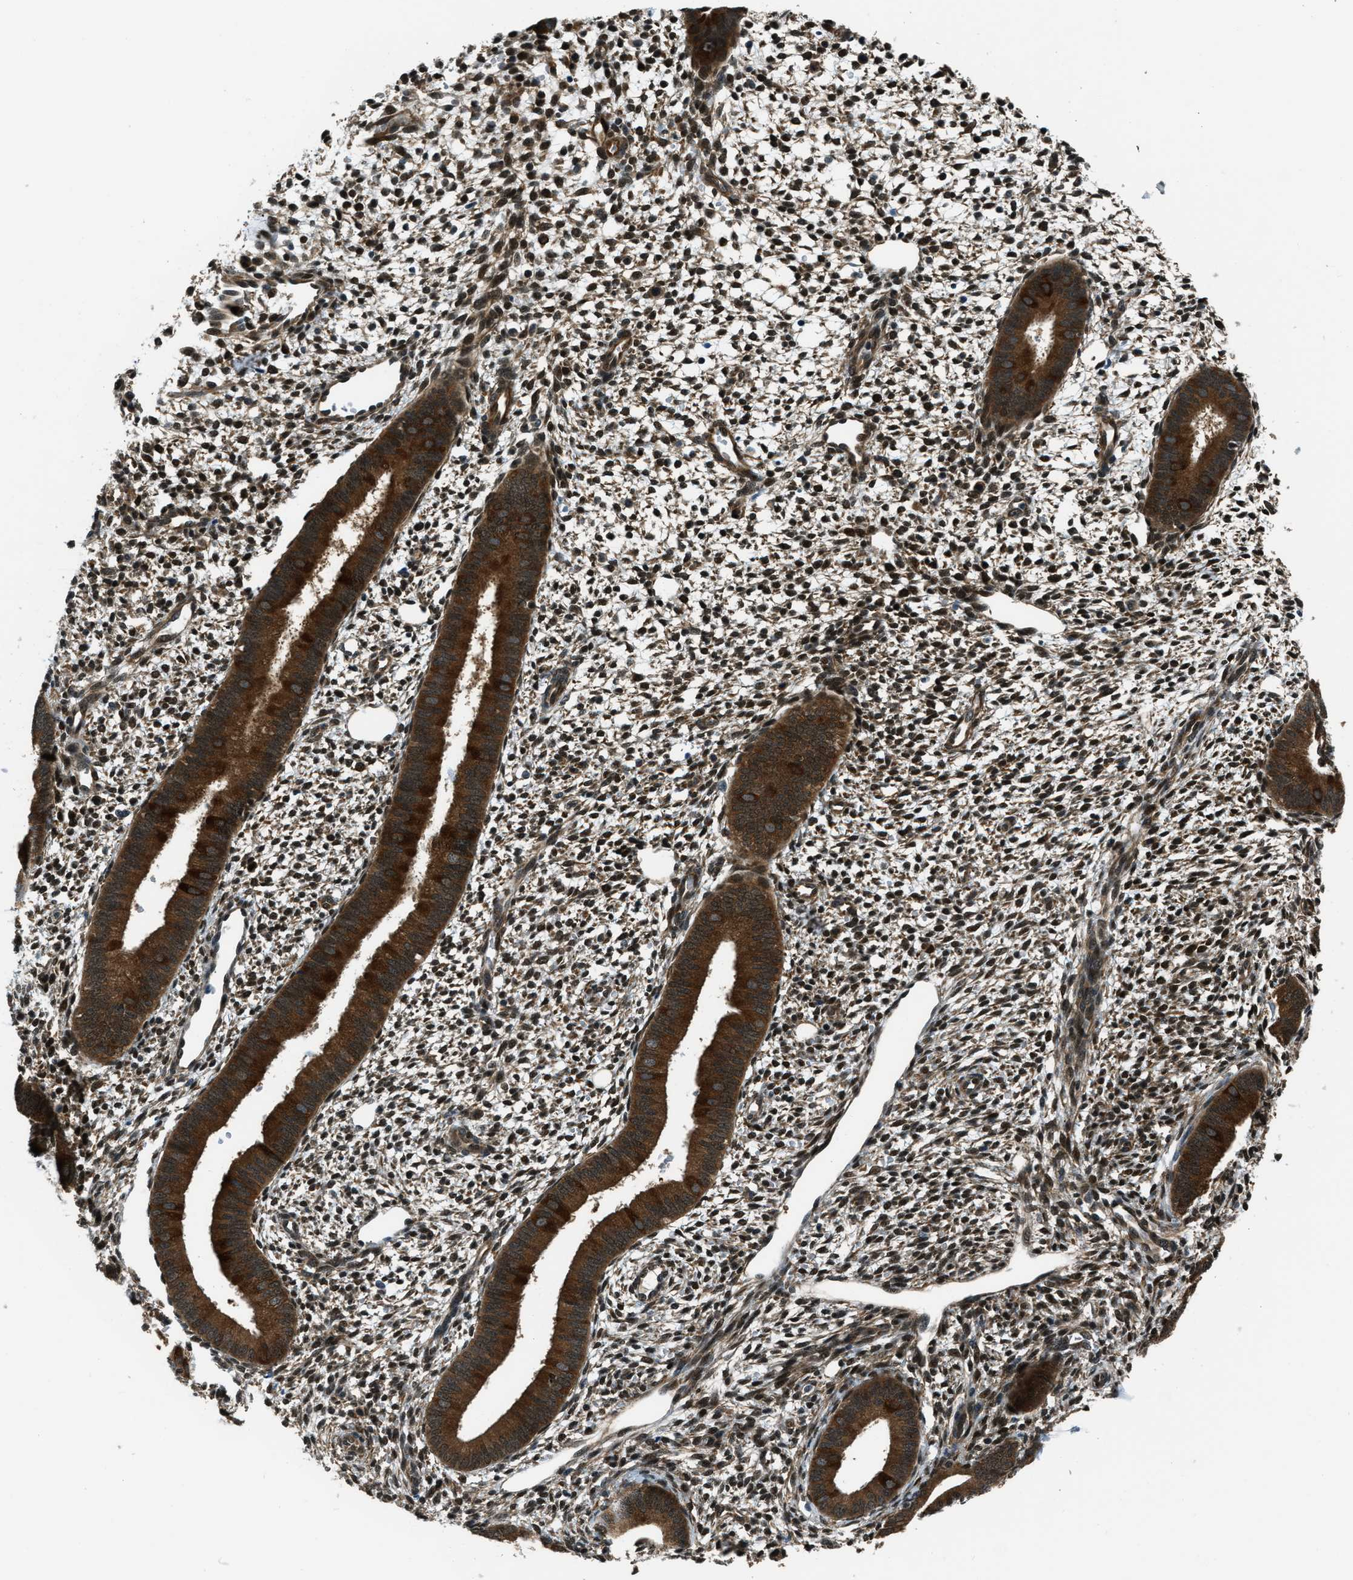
{"staining": {"intensity": "moderate", "quantity": ">75%", "location": "cytoplasmic/membranous,nuclear"}, "tissue": "endometrium", "cell_type": "Cells in endometrial stroma", "image_type": "normal", "snomed": [{"axis": "morphology", "description": "Normal tissue, NOS"}, {"axis": "topography", "description": "Endometrium"}], "caption": "Immunohistochemical staining of normal human endometrium reveals moderate cytoplasmic/membranous,nuclear protein expression in about >75% of cells in endometrial stroma.", "gene": "NUDCD3", "patient": {"sex": "female", "age": 46}}